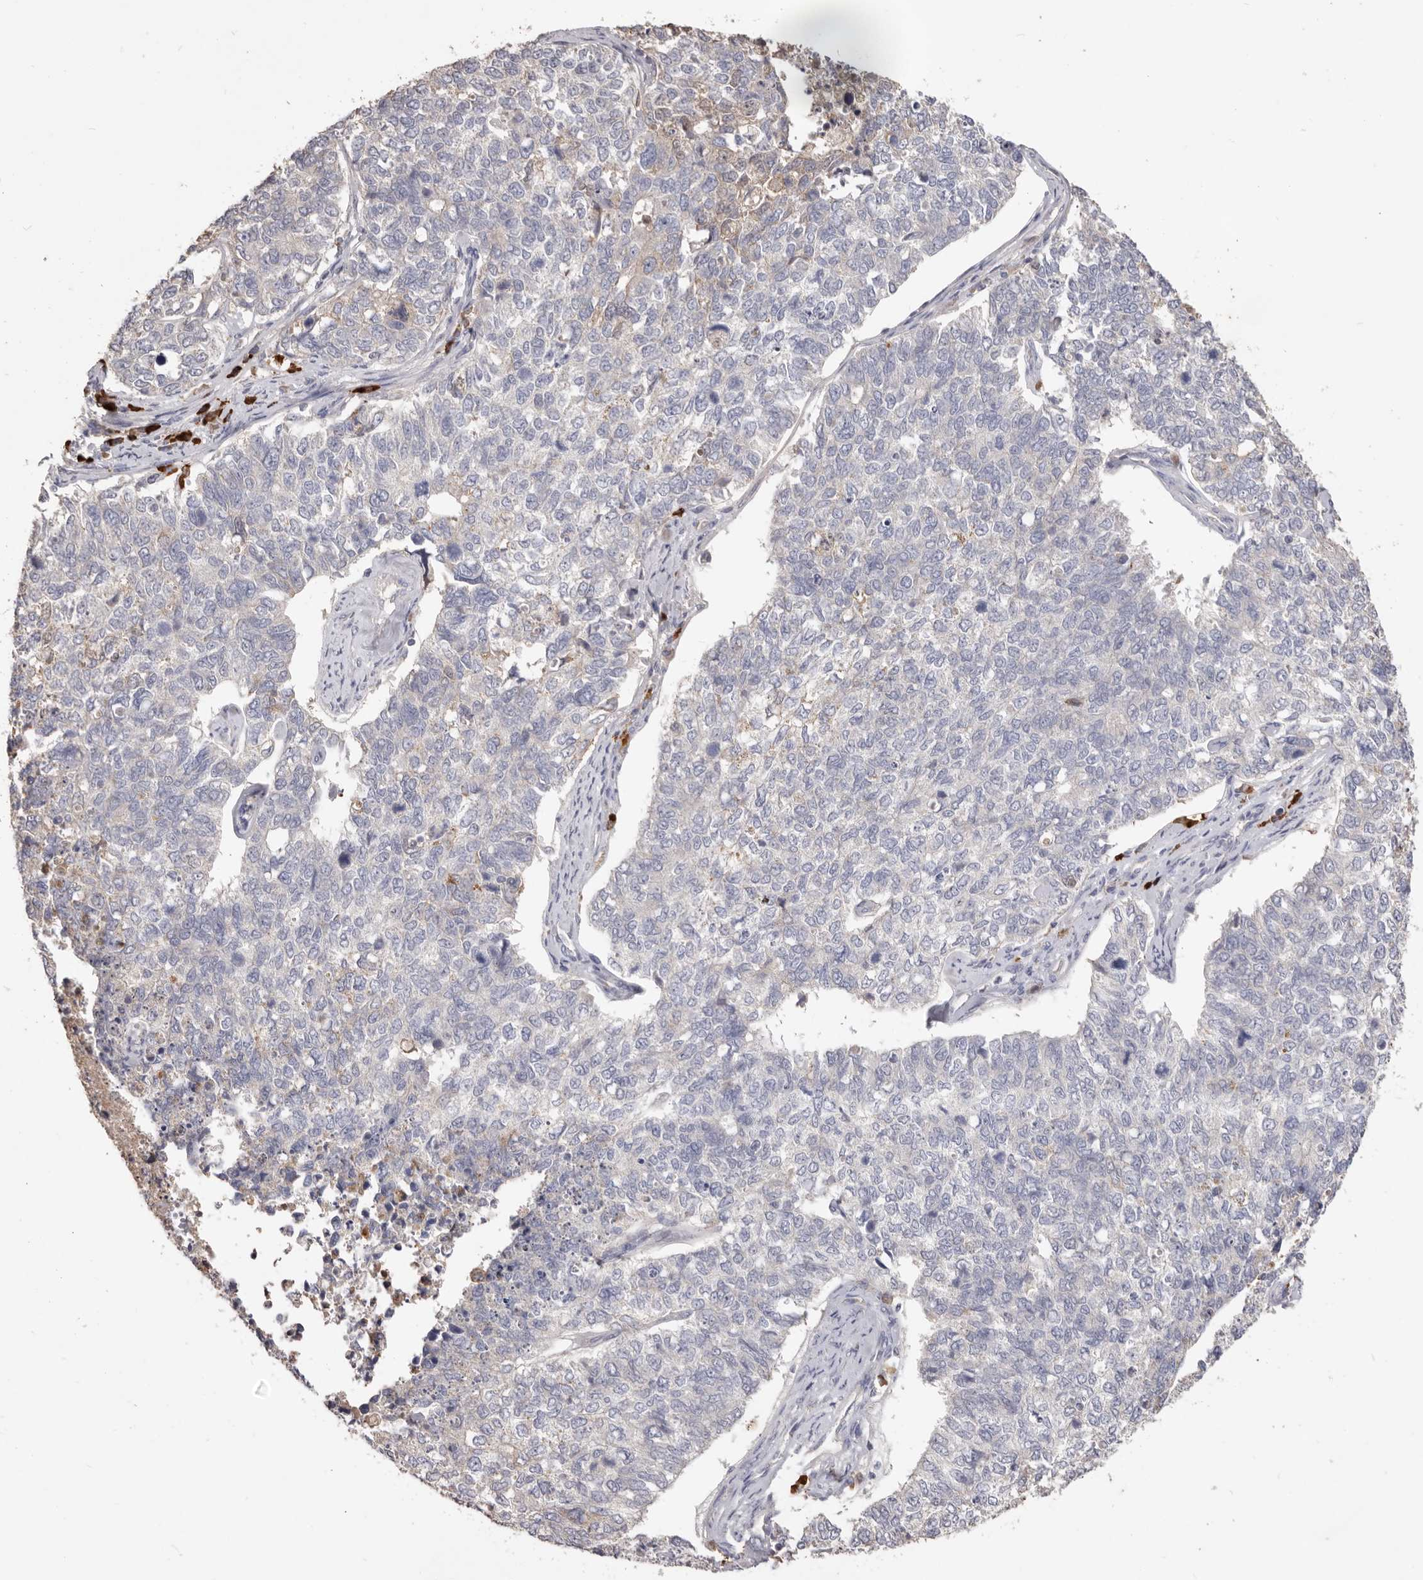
{"staining": {"intensity": "negative", "quantity": "none", "location": "none"}, "tissue": "cervical cancer", "cell_type": "Tumor cells", "image_type": "cancer", "snomed": [{"axis": "morphology", "description": "Squamous cell carcinoma, NOS"}, {"axis": "topography", "description": "Cervix"}], "caption": "DAB (3,3'-diaminobenzidine) immunohistochemical staining of human cervical cancer (squamous cell carcinoma) exhibits no significant staining in tumor cells.", "gene": "HCAR2", "patient": {"sex": "female", "age": 63}}